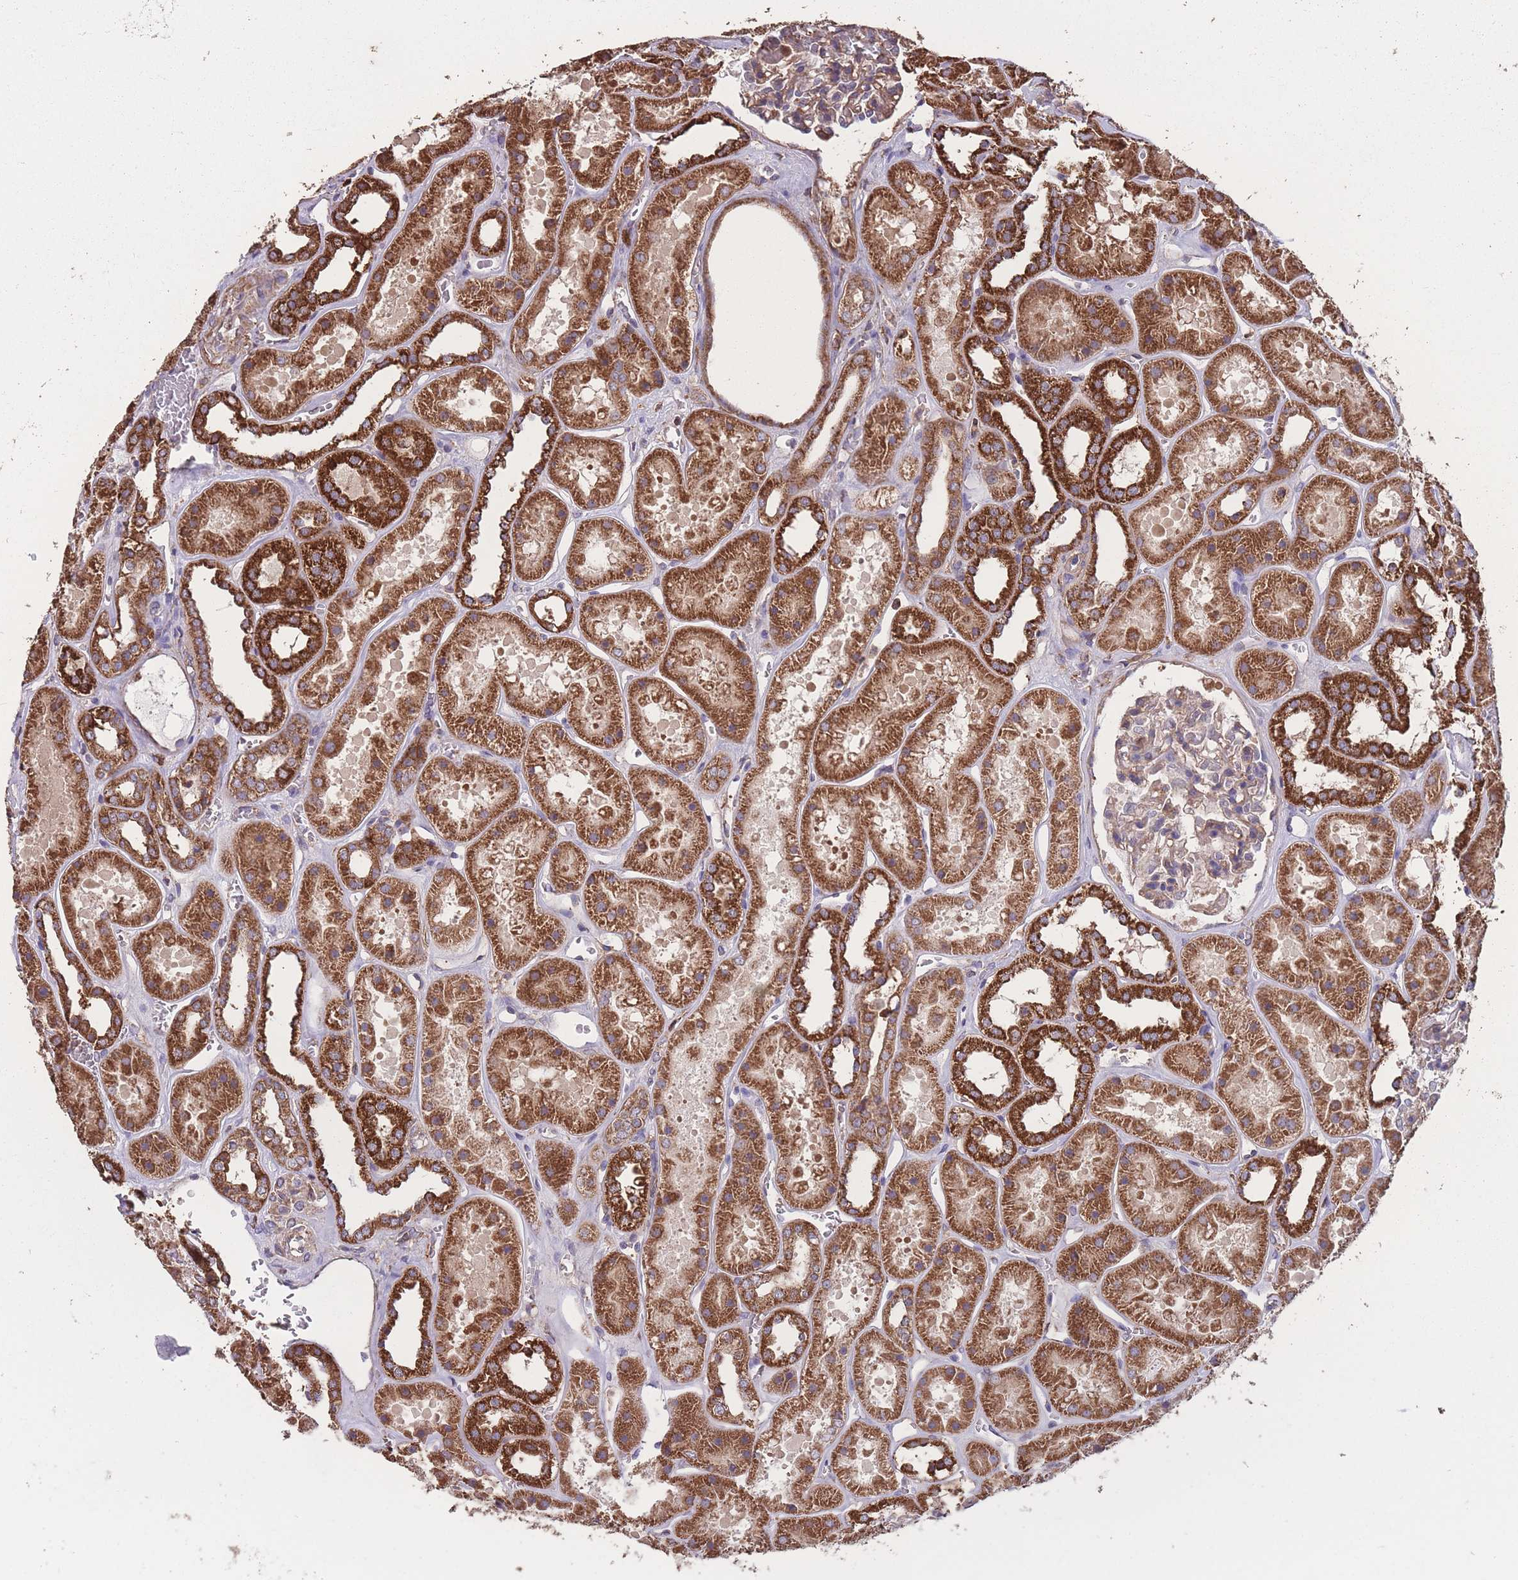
{"staining": {"intensity": "weak", "quantity": "25%-75%", "location": "cytoplasmic/membranous"}, "tissue": "kidney", "cell_type": "Cells in glomeruli", "image_type": "normal", "snomed": [{"axis": "morphology", "description": "Normal tissue, NOS"}, {"axis": "topography", "description": "Kidney"}], "caption": "Kidney stained with IHC displays weak cytoplasmic/membranous staining in about 25%-75% of cells in glomeruli. Using DAB (3,3'-diaminobenzidine) (brown) and hematoxylin (blue) stains, captured at high magnification using brightfield microscopy.", "gene": "NUDT21", "patient": {"sex": "female", "age": 41}}